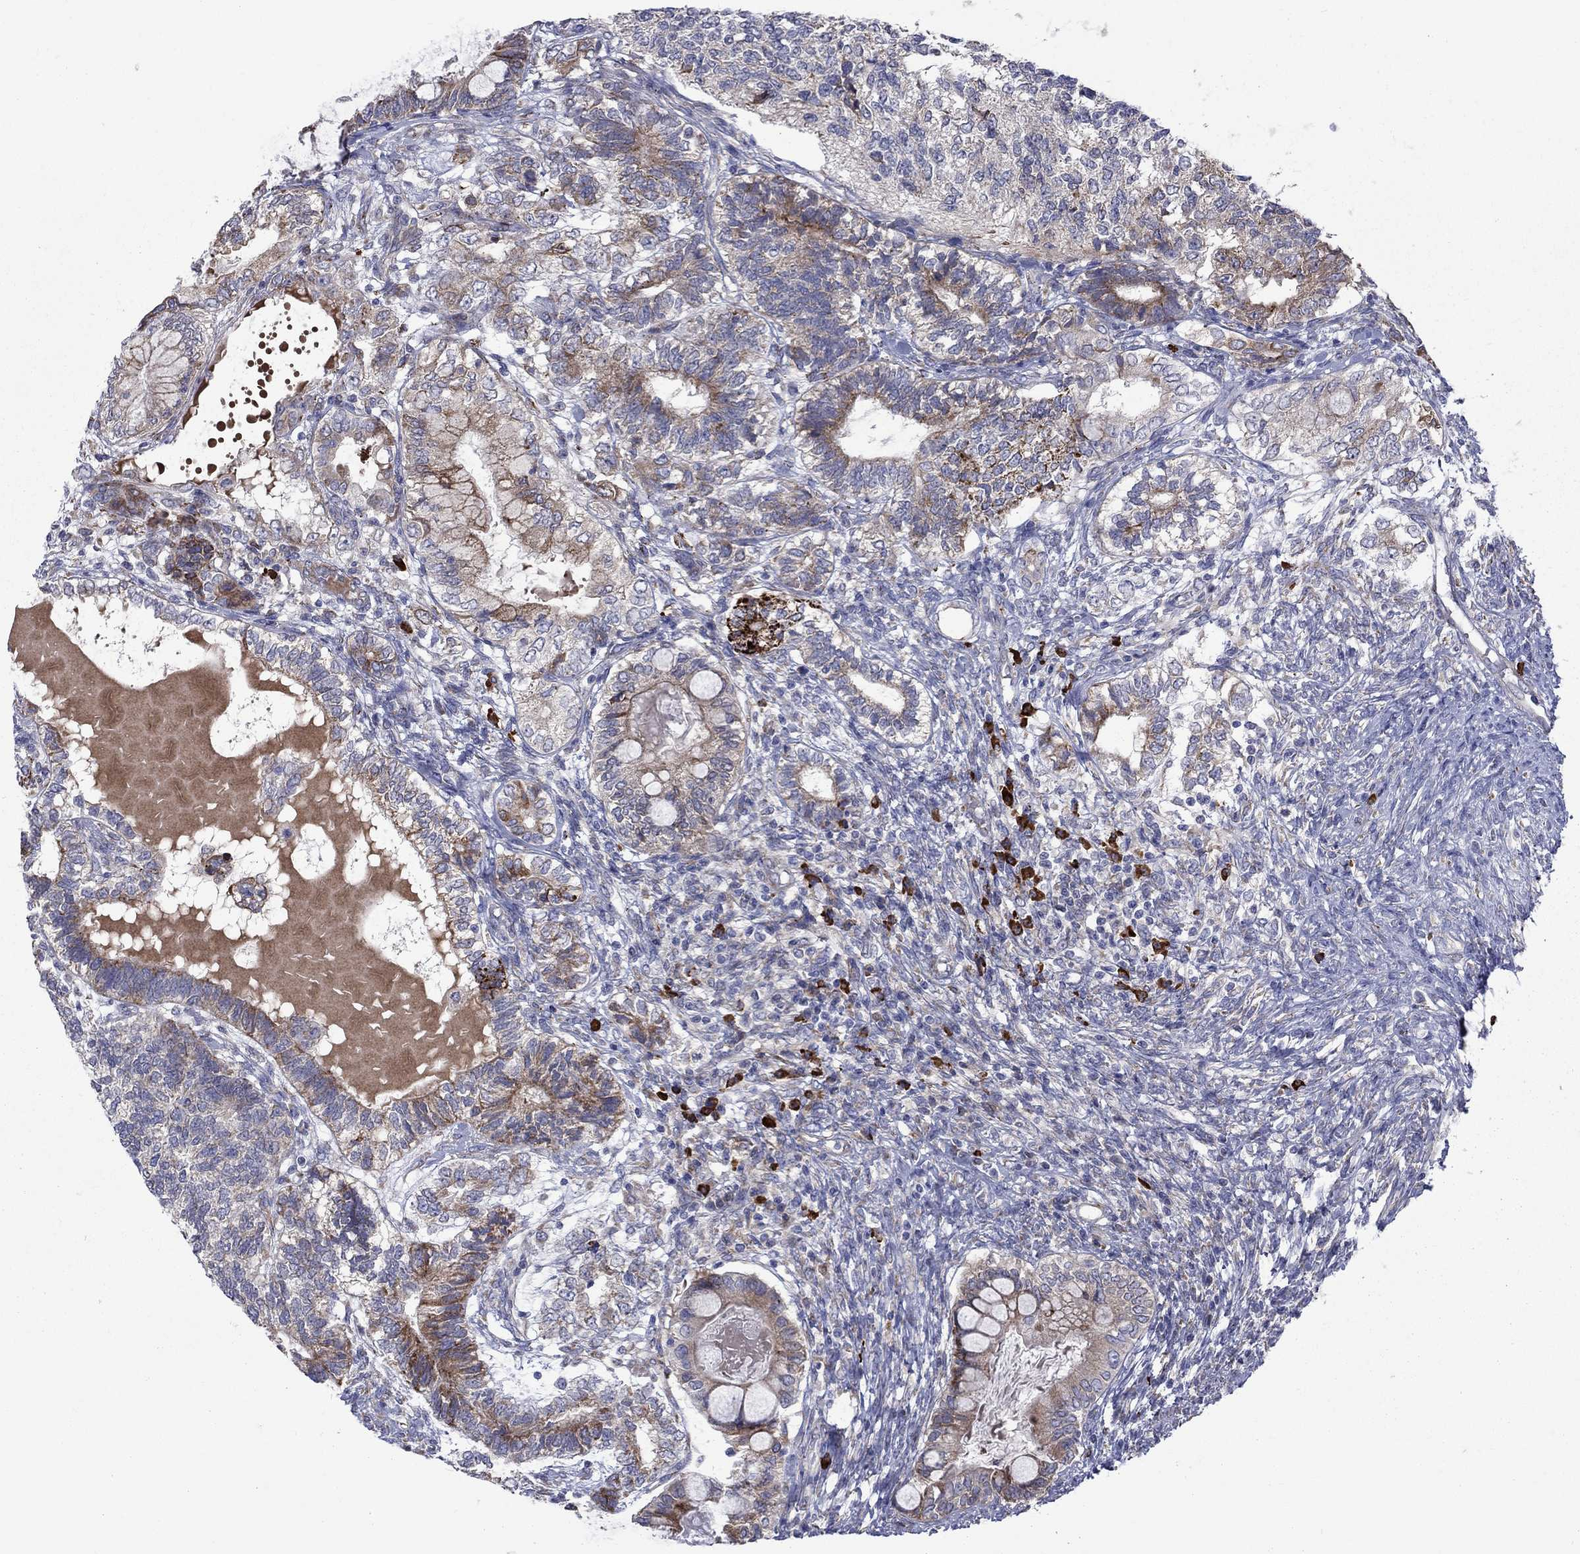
{"staining": {"intensity": "strong", "quantity": "<25%", "location": "cytoplasmic/membranous"}, "tissue": "testis cancer", "cell_type": "Tumor cells", "image_type": "cancer", "snomed": [{"axis": "morphology", "description": "Seminoma, NOS"}, {"axis": "morphology", "description": "Carcinoma, Embryonal, NOS"}, {"axis": "topography", "description": "Testis"}], "caption": "An image showing strong cytoplasmic/membranous positivity in about <25% of tumor cells in testis cancer, as visualized by brown immunohistochemical staining.", "gene": "ASNS", "patient": {"sex": "male", "age": 41}}